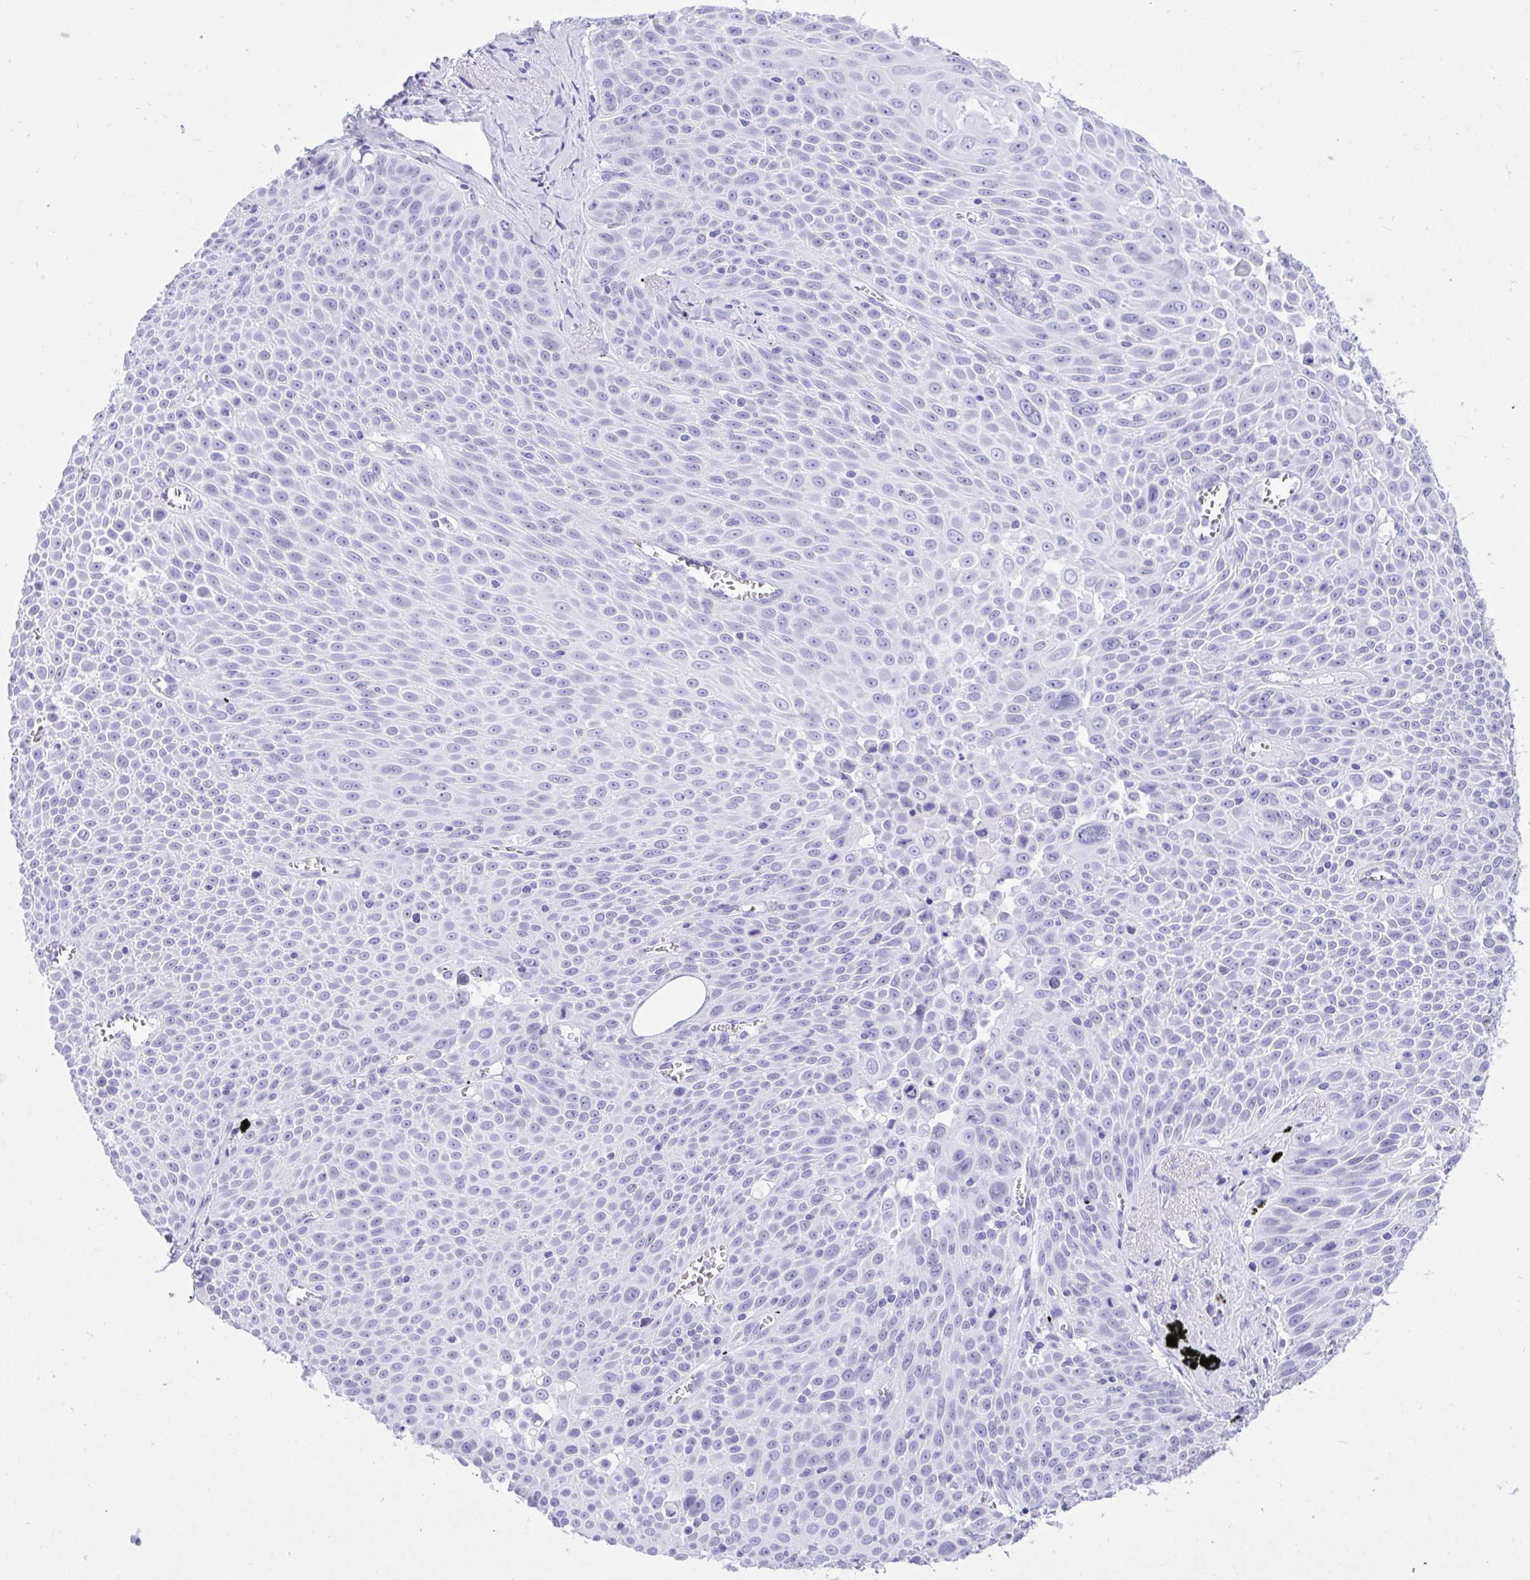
{"staining": {"intensity": "negative", "quantity": "none", "location": "none"}, "tissue": "lung cancer", "cell_type": "Tumor cells", "image_type": "cancer", "snomed": [{"axis": "morphology", "description": "Squamous cell carcinoma, NOS"}, {"axis": "morphology", "description": "Squamous cell carcinoma, metastatic, NOS"}, {"axis": "topography", "description": "Lymph node"}, {"axis": "topography", "description": "Lung"}], "caption": "Immunohistochemistry of human lung cancer reveals no positivity in tumor cells. (DAB (3,3'-diaminobenzidine) immunohistochemistry with hematoxylin counter stain).", "gene": "TLN2", "patient": {"sex": "female", "age": 62}}